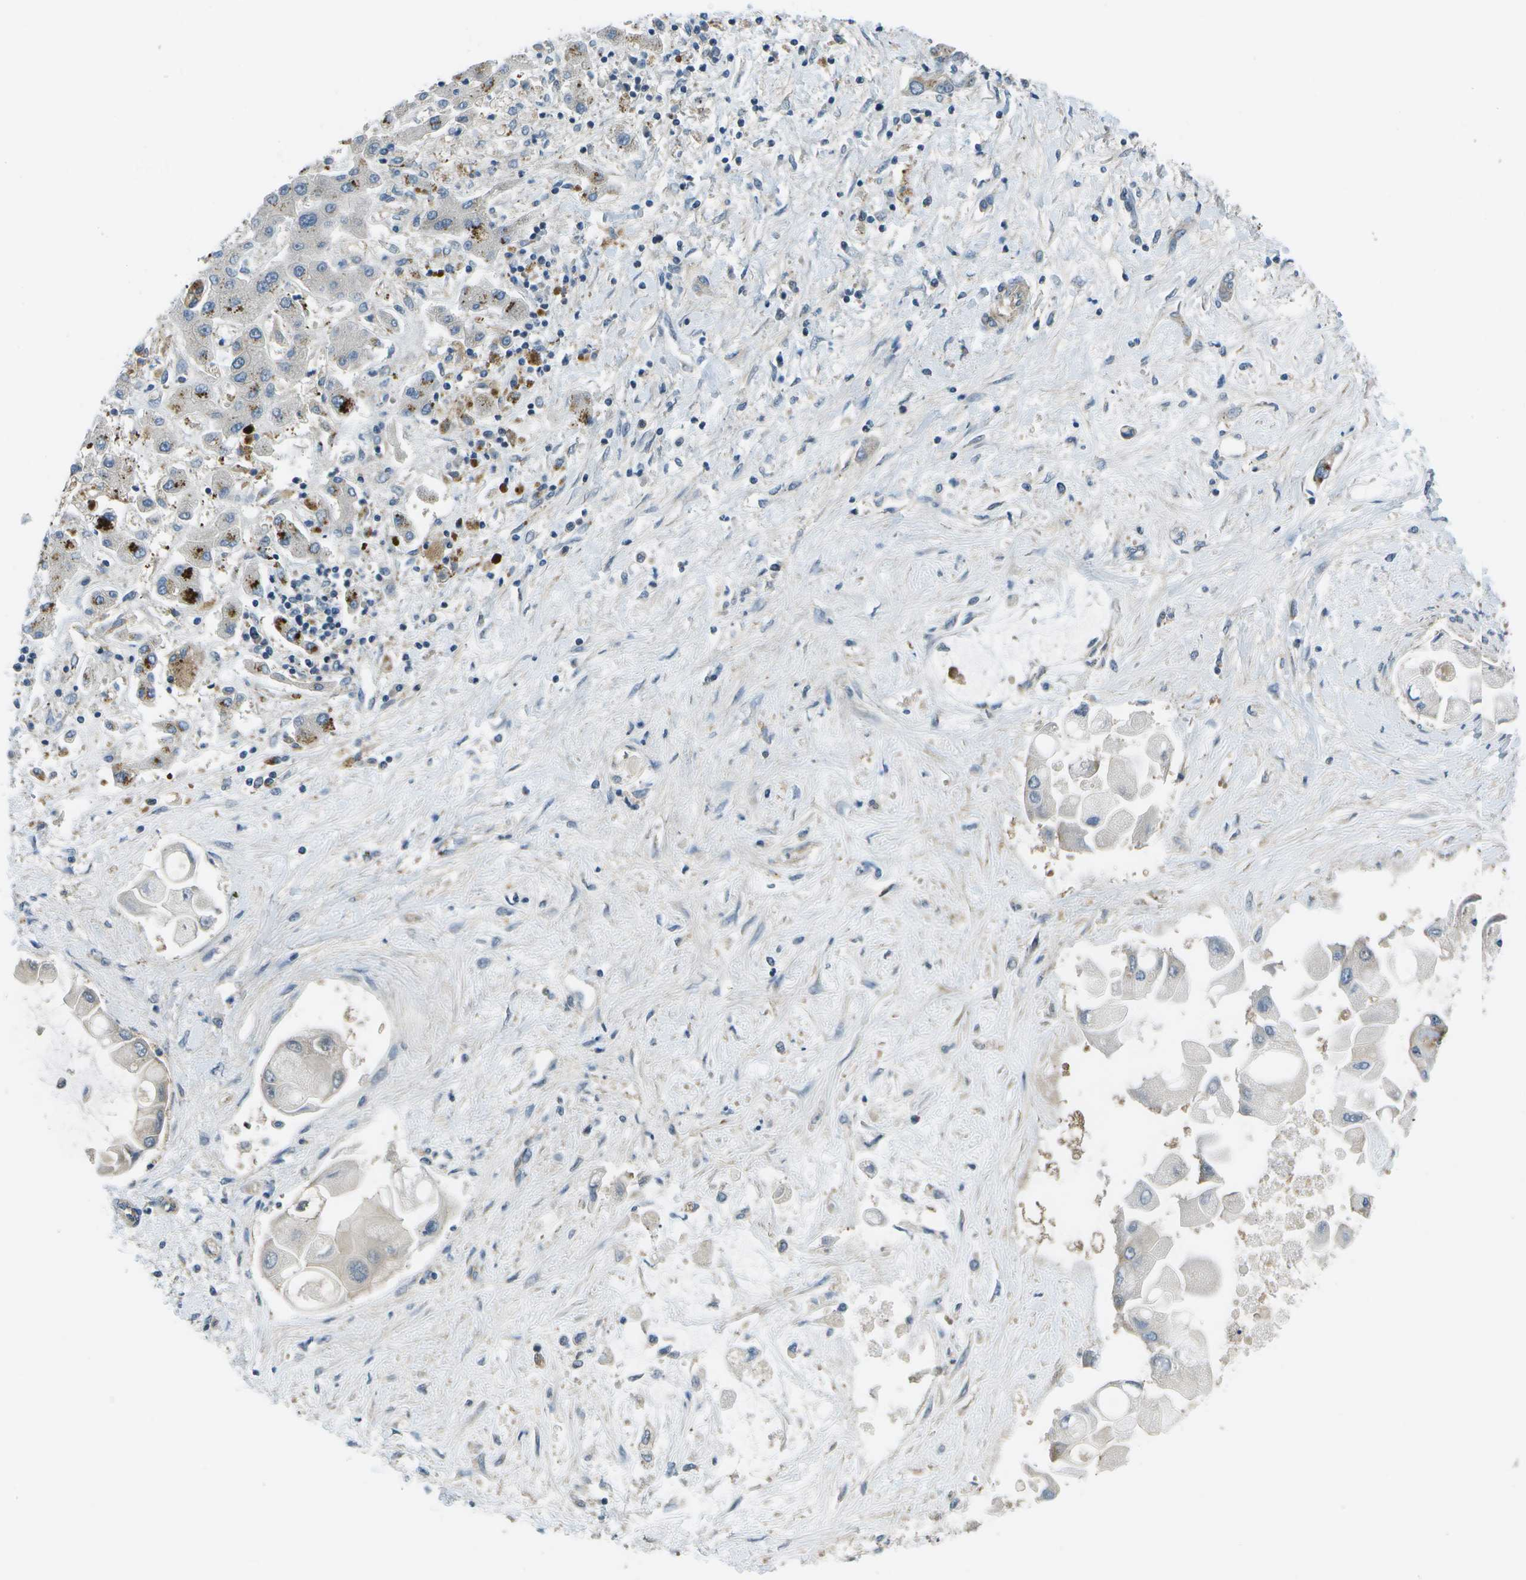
{"staining": {"intensity": "negative", "quantity": "none", "location": "none"}, "tissue": "liver cancer", "cell_type": "Tumor cells", "image_type": "cancer", "snomed": [{"axis": "morphology", "description": "Cholangiocarcinoma"}, {"axis": "topography", "description": "Liver"}], "caption": "Immunohistochemical staining of human liver cancer (cholangiocarcinoma) reveals no significant expression in tumor cells.", "gene": "ENPP5", "patient": {"sex": "male", "age": 50}}